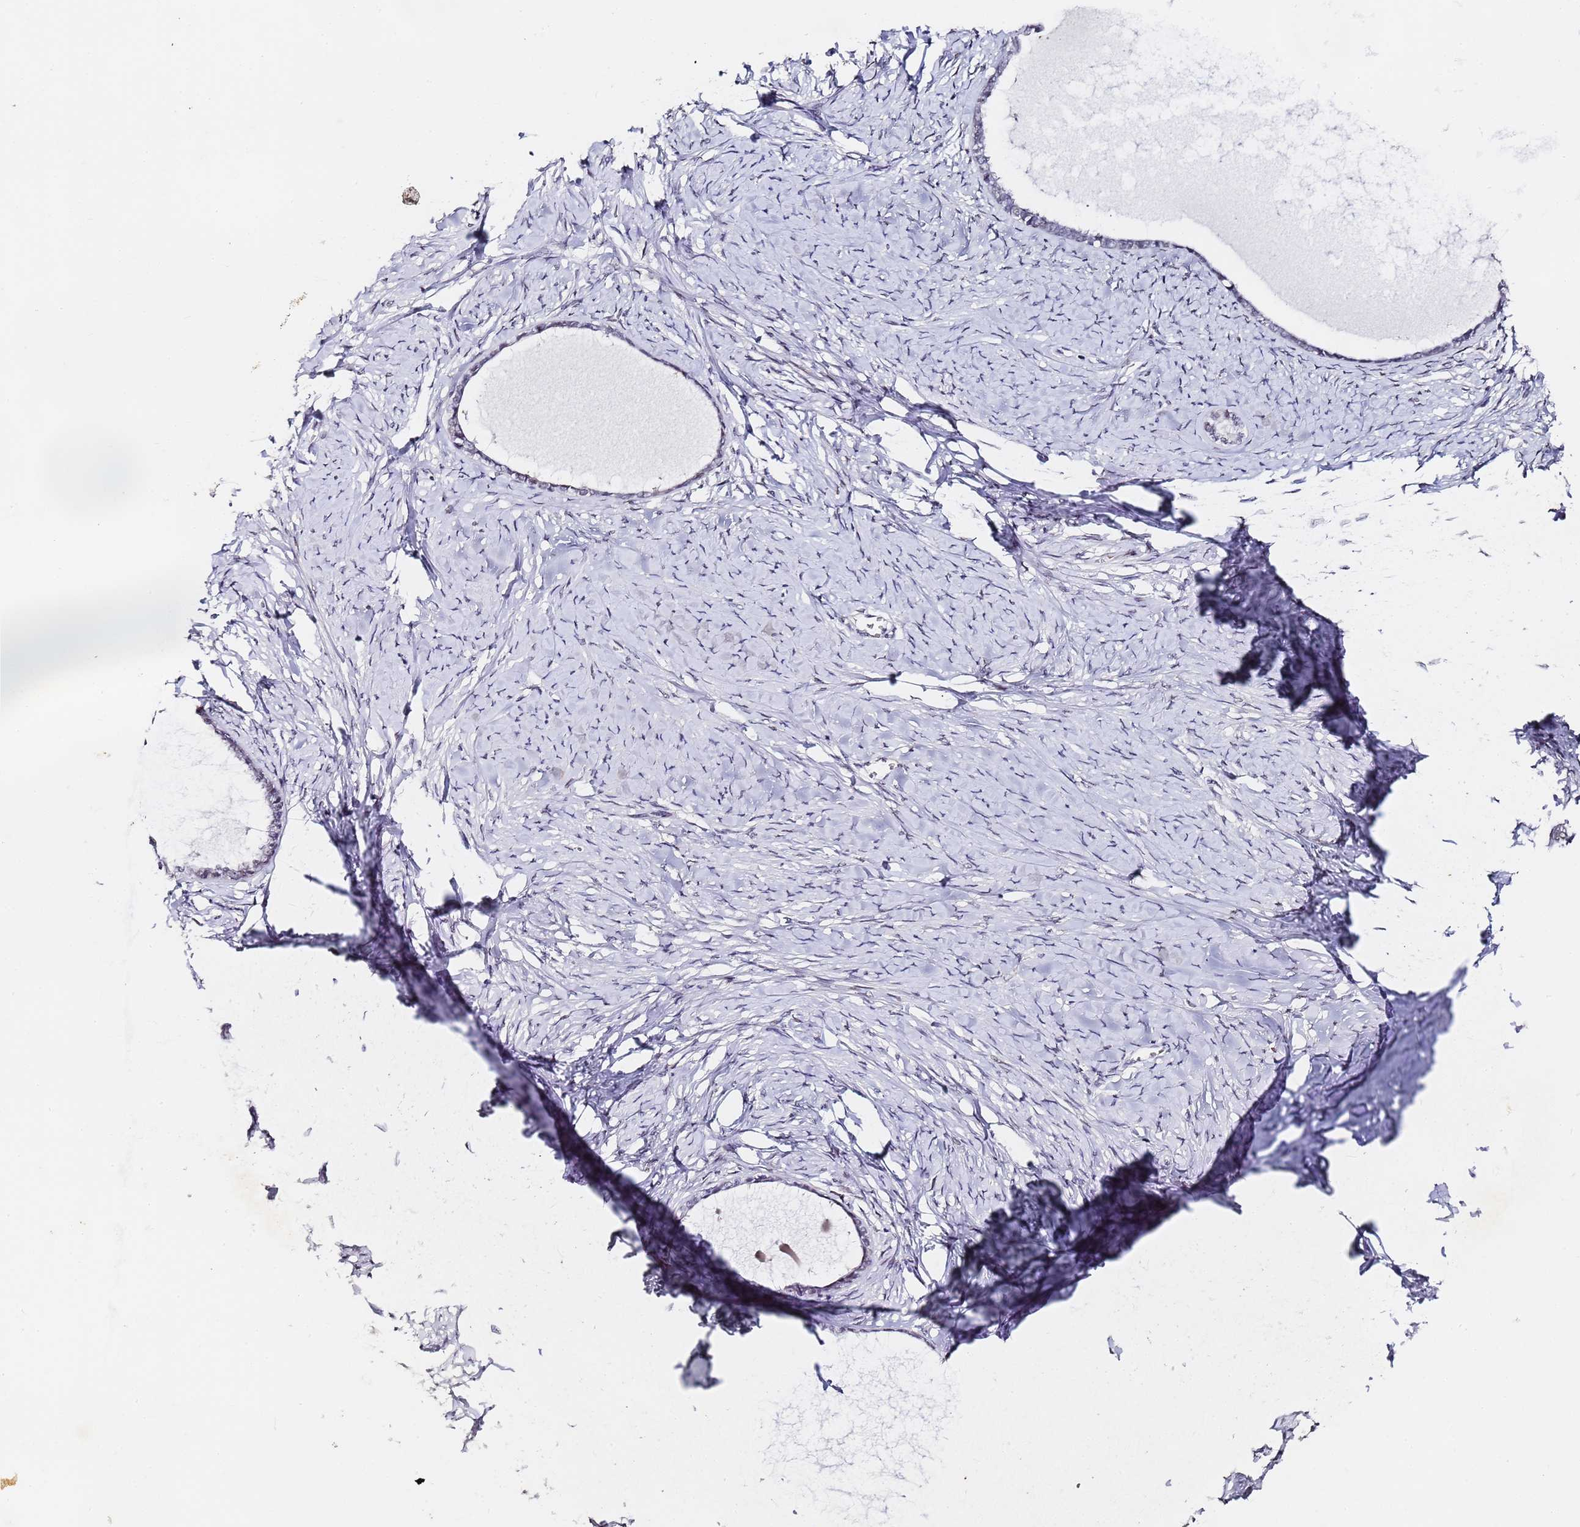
{"staining": {"intensity": "negative", "quantity": "none", "location": "none"}, "tissue": "ovarian cancer", "cell_type": "Tumor cells", "image_type": "cancer", "snomed": [{"axis": "morphology", "description": "Cystadenocarcinoma, serous, NOS"}, {"axis": "topography", "description": "Ovary"}], "caption": "High magnification brightfield microscopy of ovarian cancer stained with DAB (3,3'-diaminobenzidine) (brown) and counterstained with hematoxylin (blue): tumor cells show no significant staining. (IHC, brightfield microscopy, high magnification).", "gene": "FNBP4", "patient": {"sex": "female", "age": 79}}